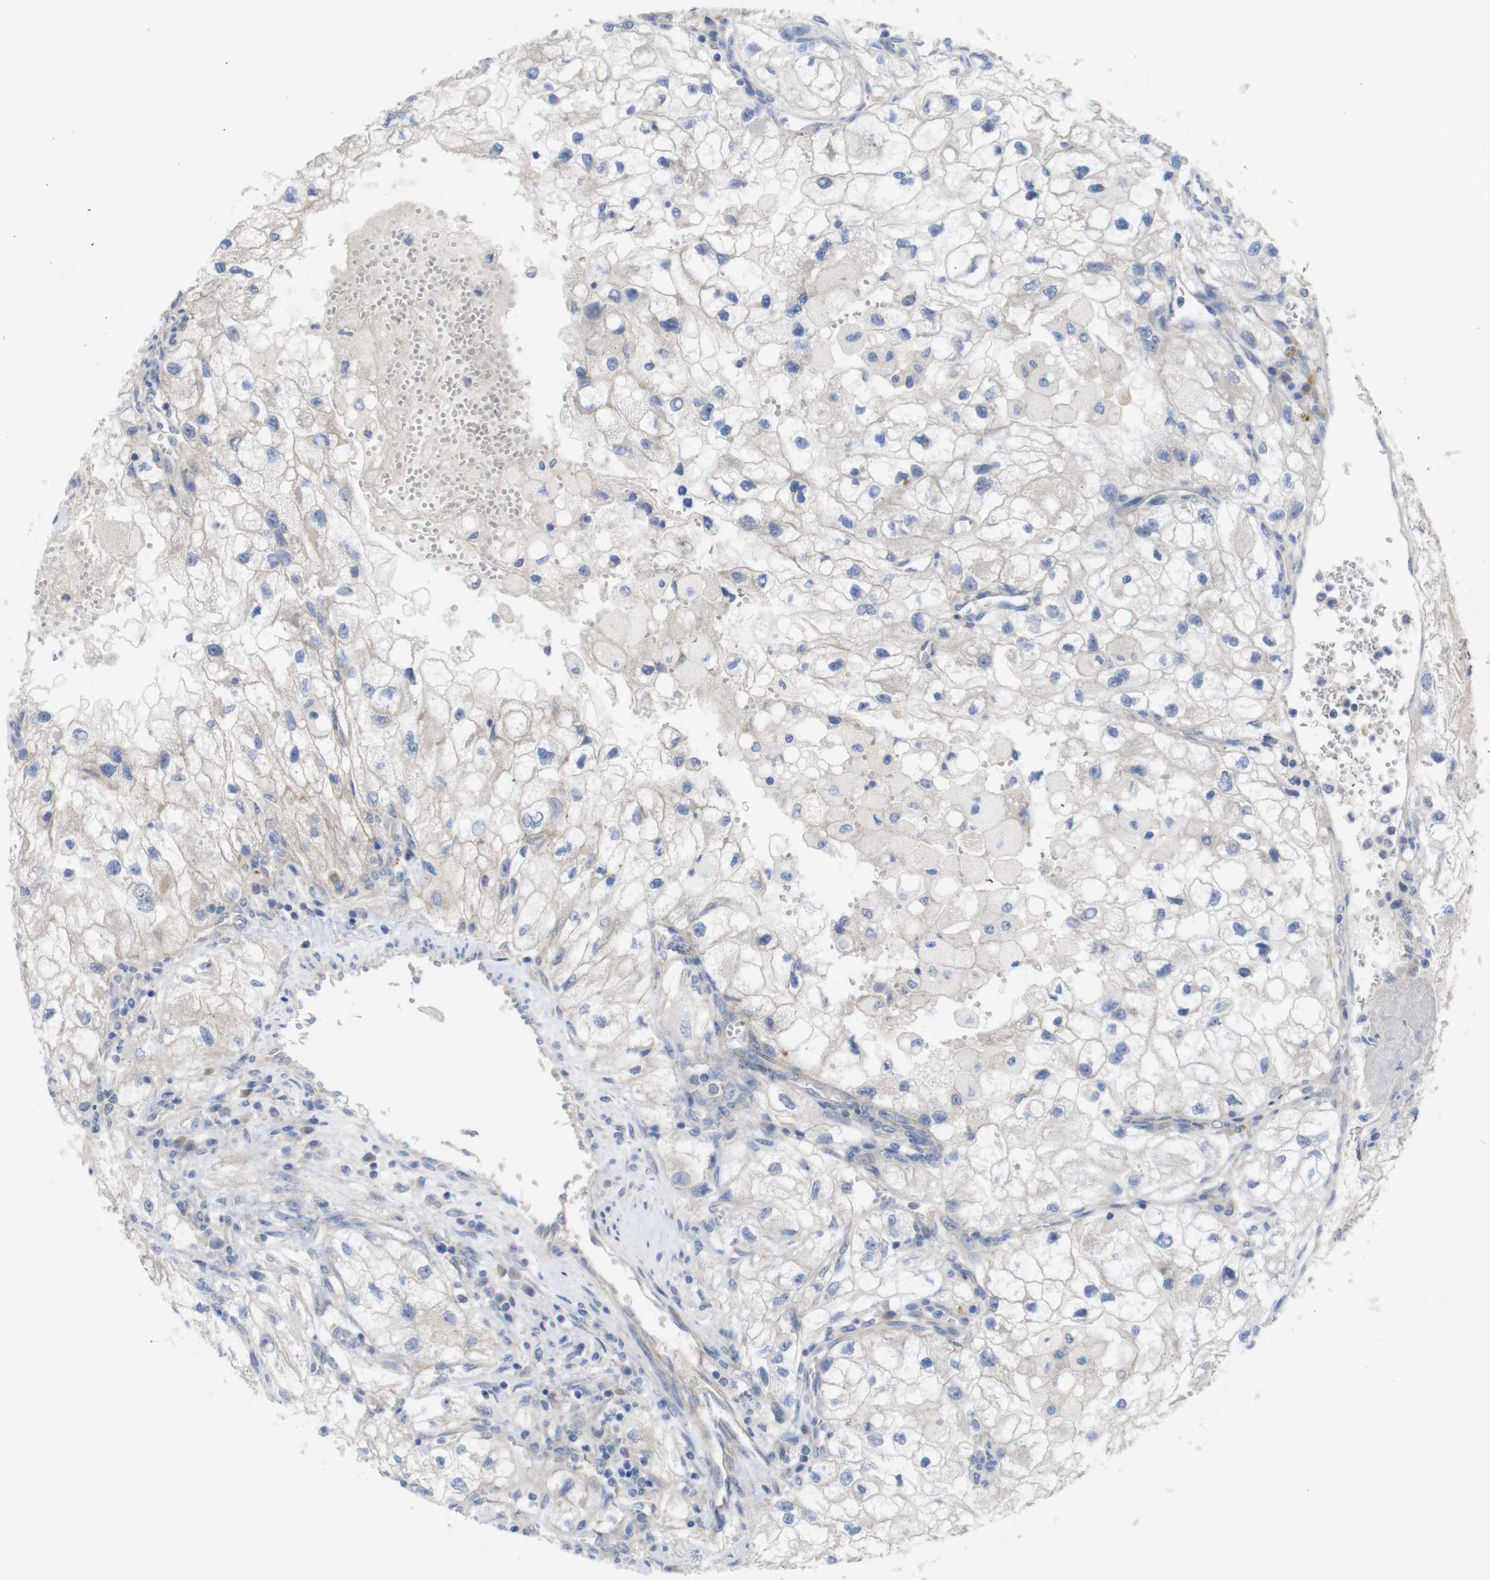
{"staining": {"intensity": "negative", "quantity": "none", "location": "none"}, "tissue": "renal cancer", "cell_type": "Tumor cells", "image_type": "cancer", "snomed": [{"axis": "morphology", "description": "Adenocarcinoma, NOS"}, {"axis": "topography", "description": "Kidney"}], "caption": "An immunohistochemistry (IHC) photomicrograph of renal adenocarcinoma is shown. There is no staining in tumor cells of renal adenocarcinoma.", "gene": "KIDINS220", "patient": {"sex": "female", "age": 70}}